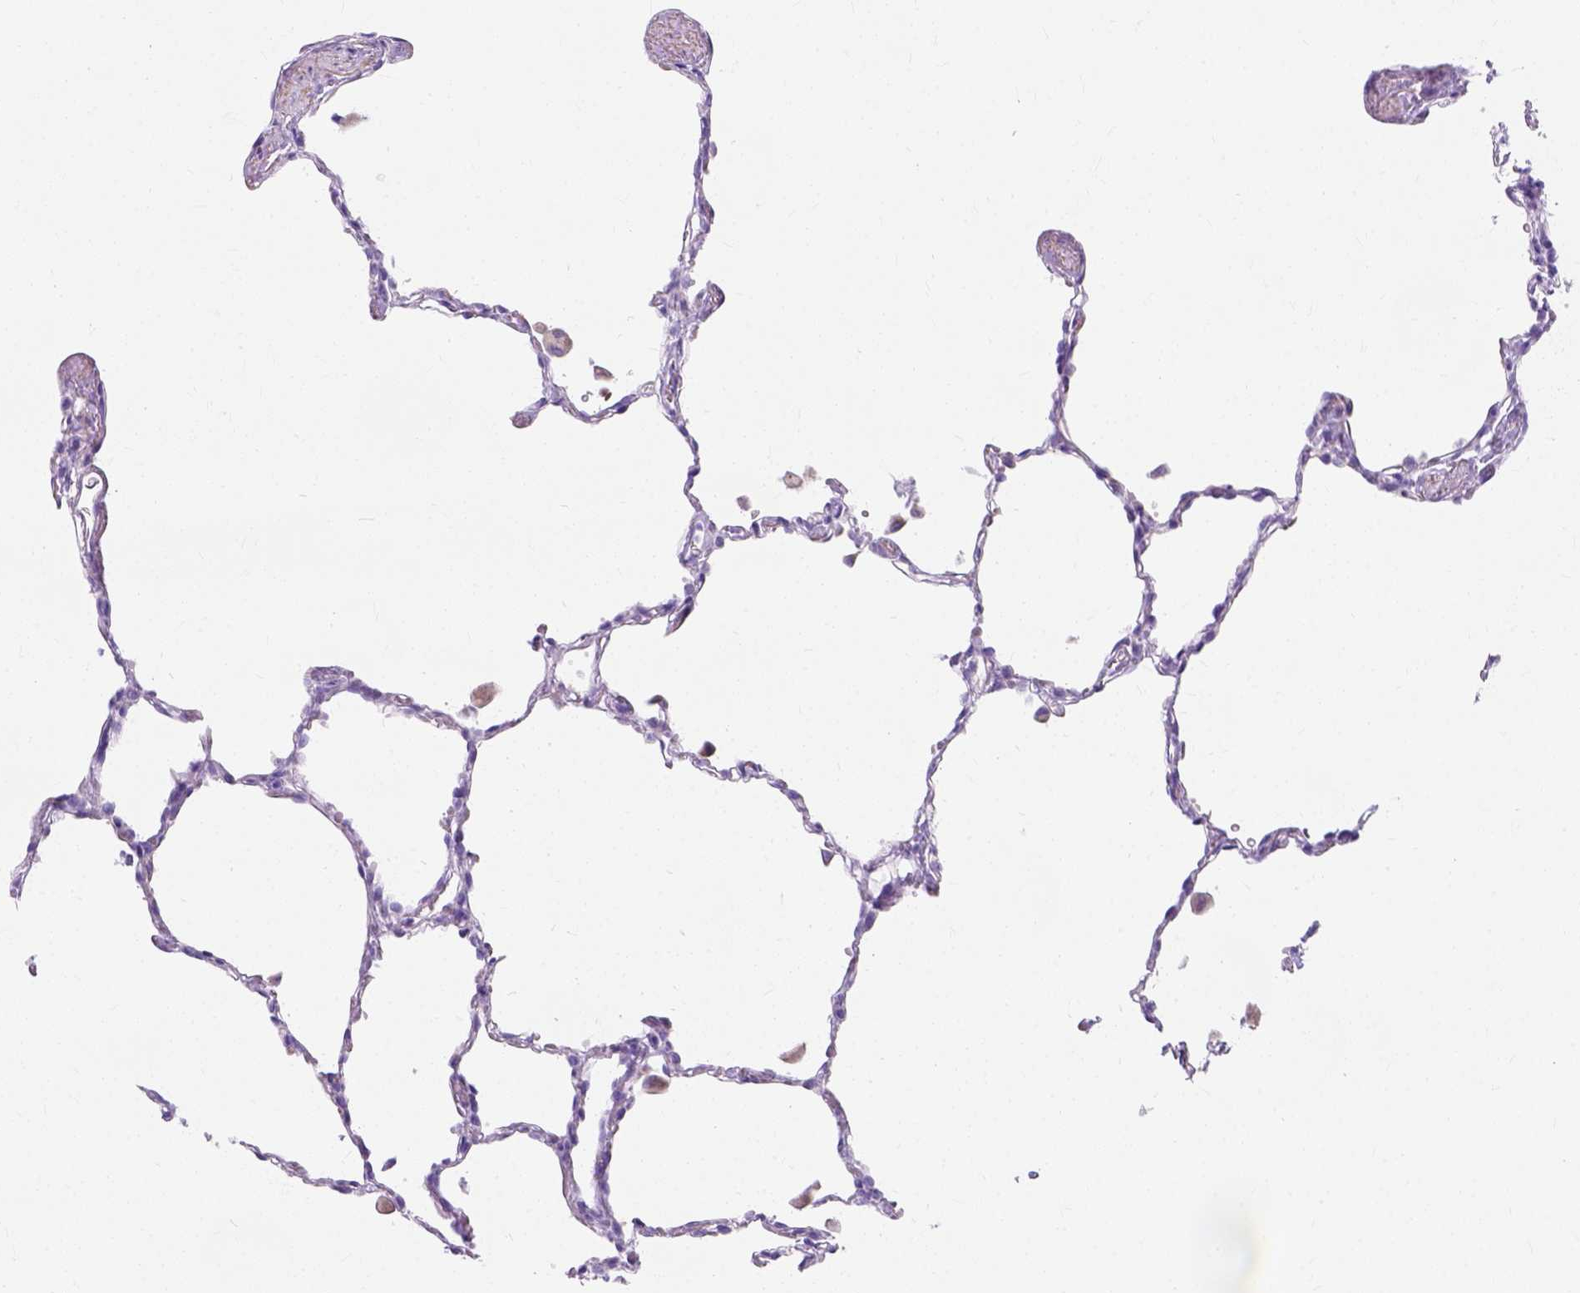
{"staining": {"intensity": "negative", "quantity": "none", "location": "none"}, "tissue": "lung", "cell_type": "Alveolar cells", "image_type": "normal", "snomed": [{"axis": "morphology", "description": "Normal tissue, NOS"}, {"axis": "topography", "description": "Lung"}], "caption": "Protein analysis of benign lung demonstrates no significant staining in alveolar cells. Nuclei are stained in blue.", "gene": "MYH15", "patient": {"sex": "female", "age": 47}}